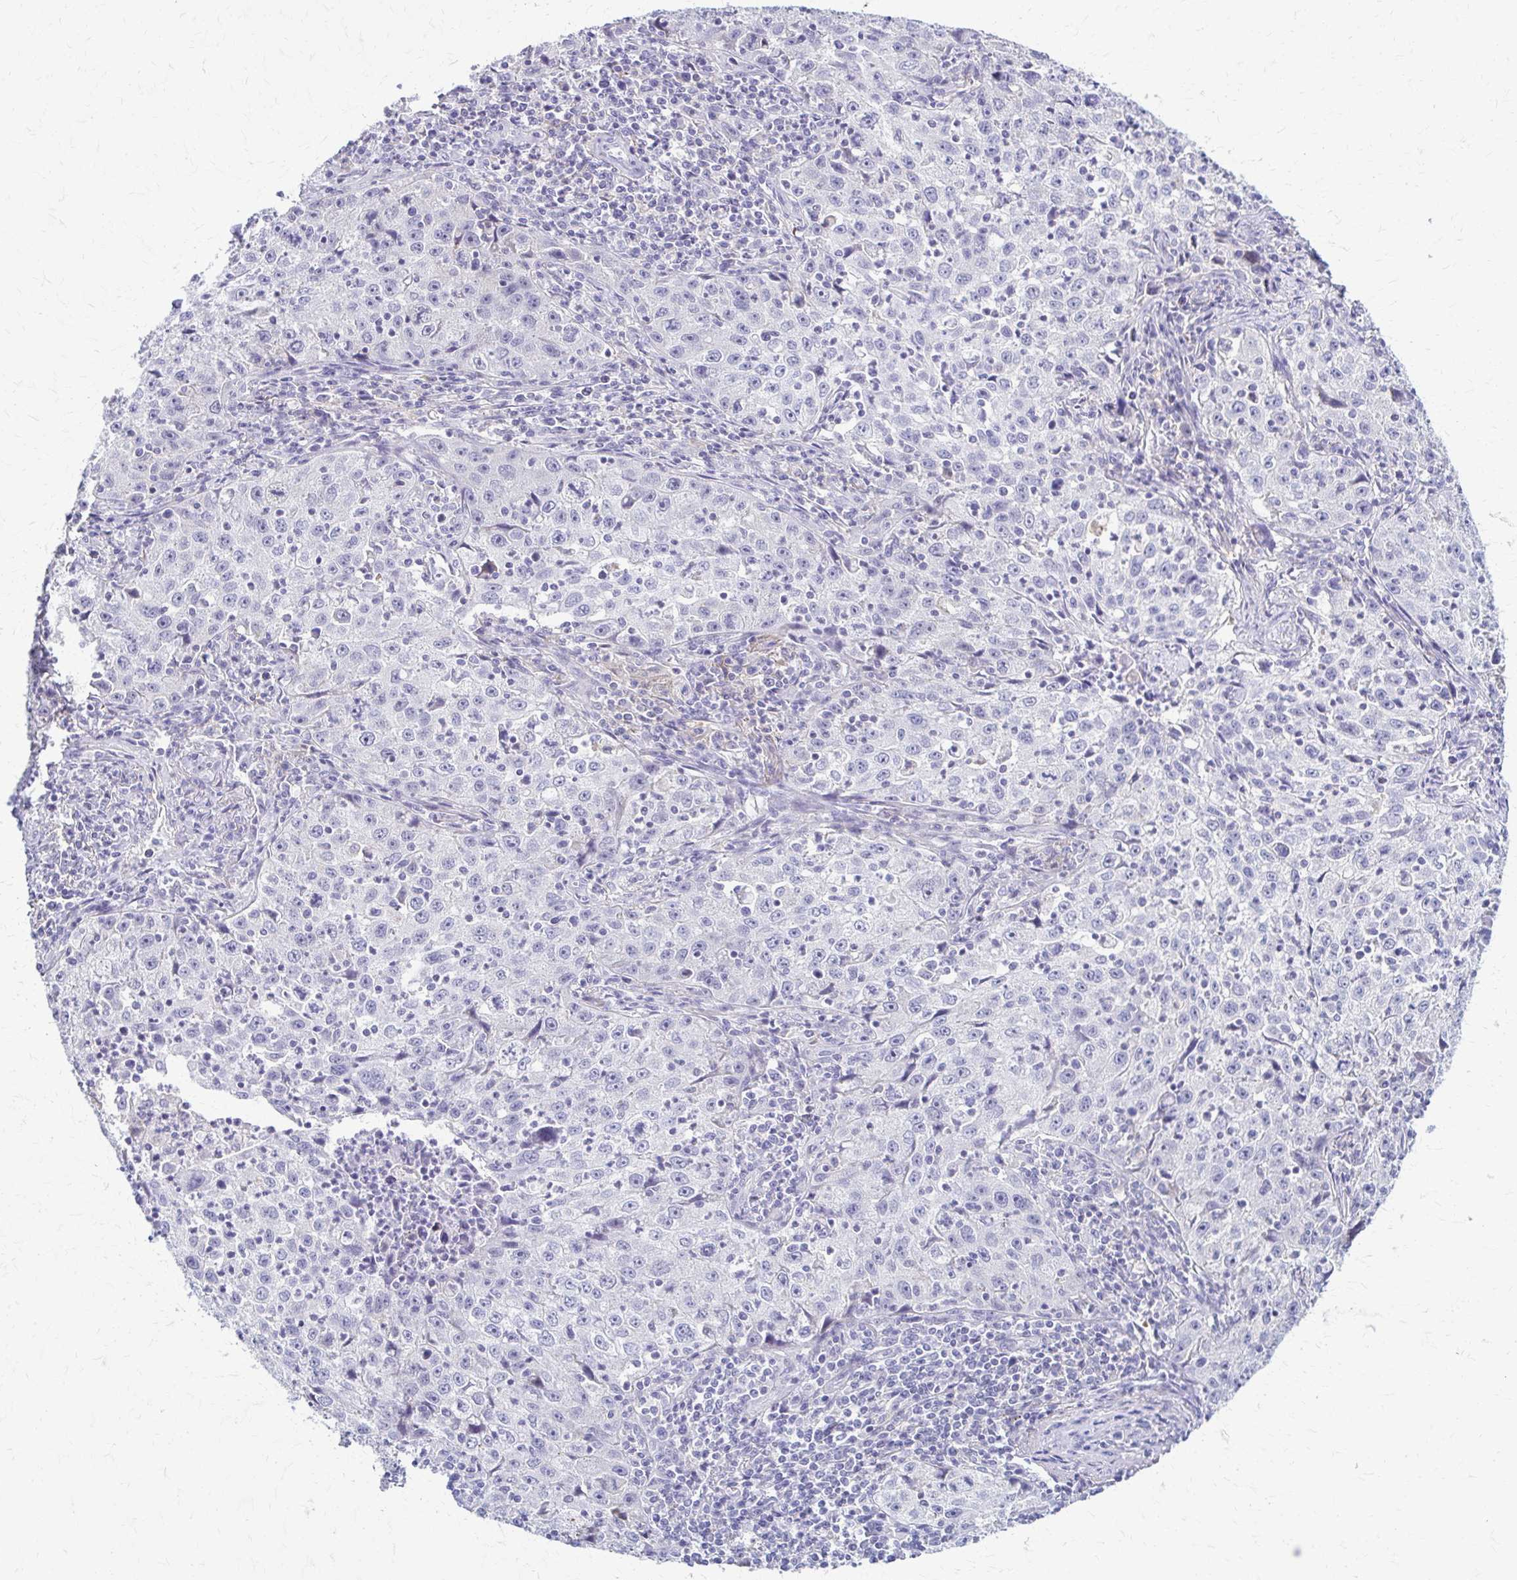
{"staining": {"intensity": "negative", "quantity": "none", "location": "none"}, "tissue": "lung cancer", "cell_type": "Tumor cells", "image_type": "cancer", "snomed": [{"axis": "morphology", "description": "Squamous cell carcinoma, NOS"}, {"axis": "topography", "description": "Lung"}], "caption": "Squamous cell carcinoma (lung) was stained to show a protein in brown. There is no significant positivity in tumor cells.", "gene": "RHOBTB2", "patient": {"sex": "male", "age": 71}}